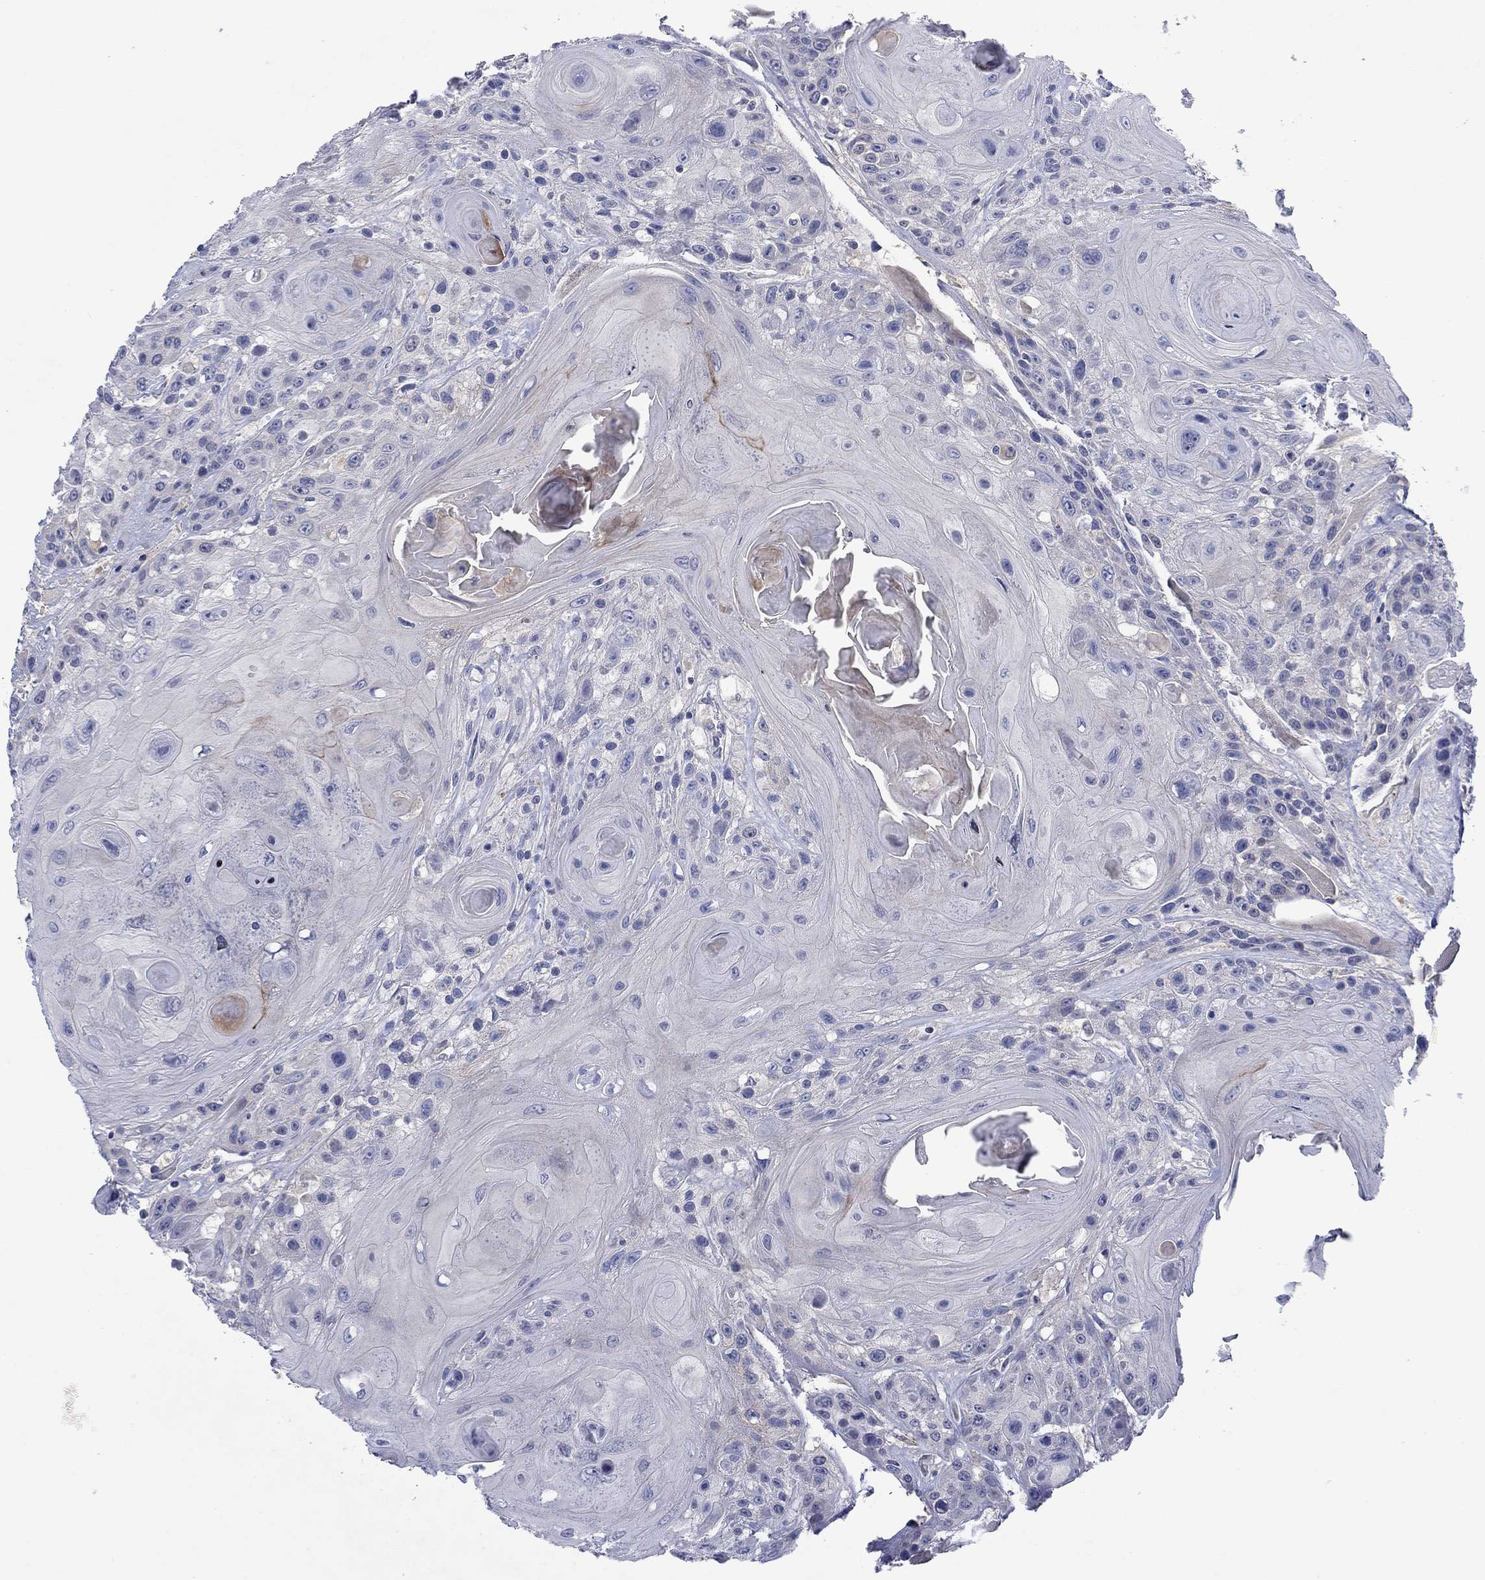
{"staining": {"intensity": "moderate", "quantity": "<25%", "location": "cytoplasmic/membranous"}, "tissue": "head and neck cancer", "cell_type": "Tumor cells", "image_type": "cancer", "snomed": [{"axis": "morphology", "description": "Squamous cell carcinoma, NOS"}, {"axis": "topography", "description": "Head-Neck"}], "caption": "Moderate cytoplasmic/membranous protein positivity is appreciated in approximately <25% of tumor cells in squamous cell carcinoma (head and neck).", "gene": "PLCL2", "patient": {"sex": "female", "age": 59}}